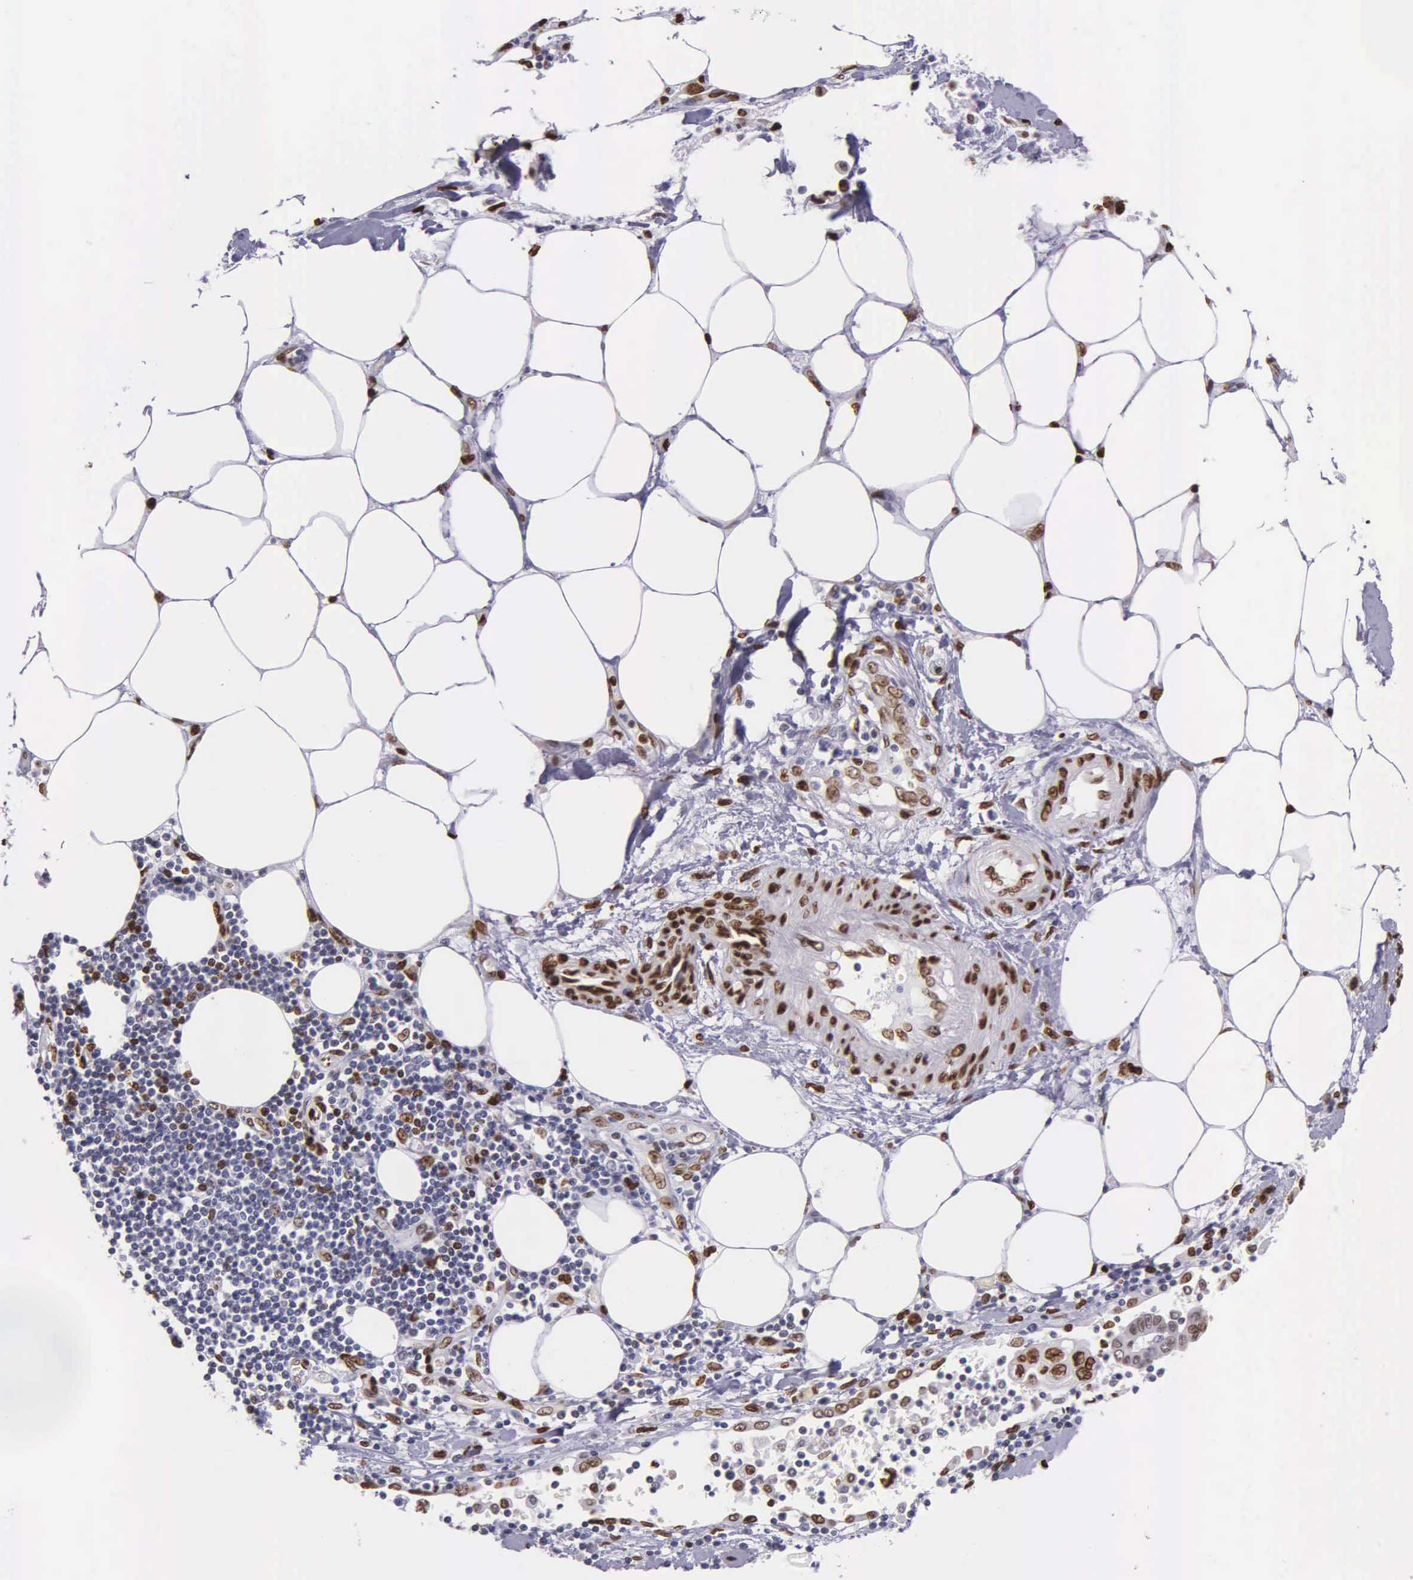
{"staining": {"intensity": "strong", "quantity": ">75%", "location": "nuclear"}, "tissue": "pancreatic cancer", "cell_type": "Tumor cells", "image_type": "cancer", "snomed": [{"axis": "morphology", "description": "Adenocarcinoma, NOS"}, {"axis": "topography", "description": "Pancreas"}, {"axis": "topography", "description": "Stomach, upper"}], "caption": "A brown stain highlights strong nuclear expression of a protein in human pancreatic cancer (adenocarcinoma) tumor cells.", "gene": "H1-0", "patient": {"sex": "male", "age": 77}}